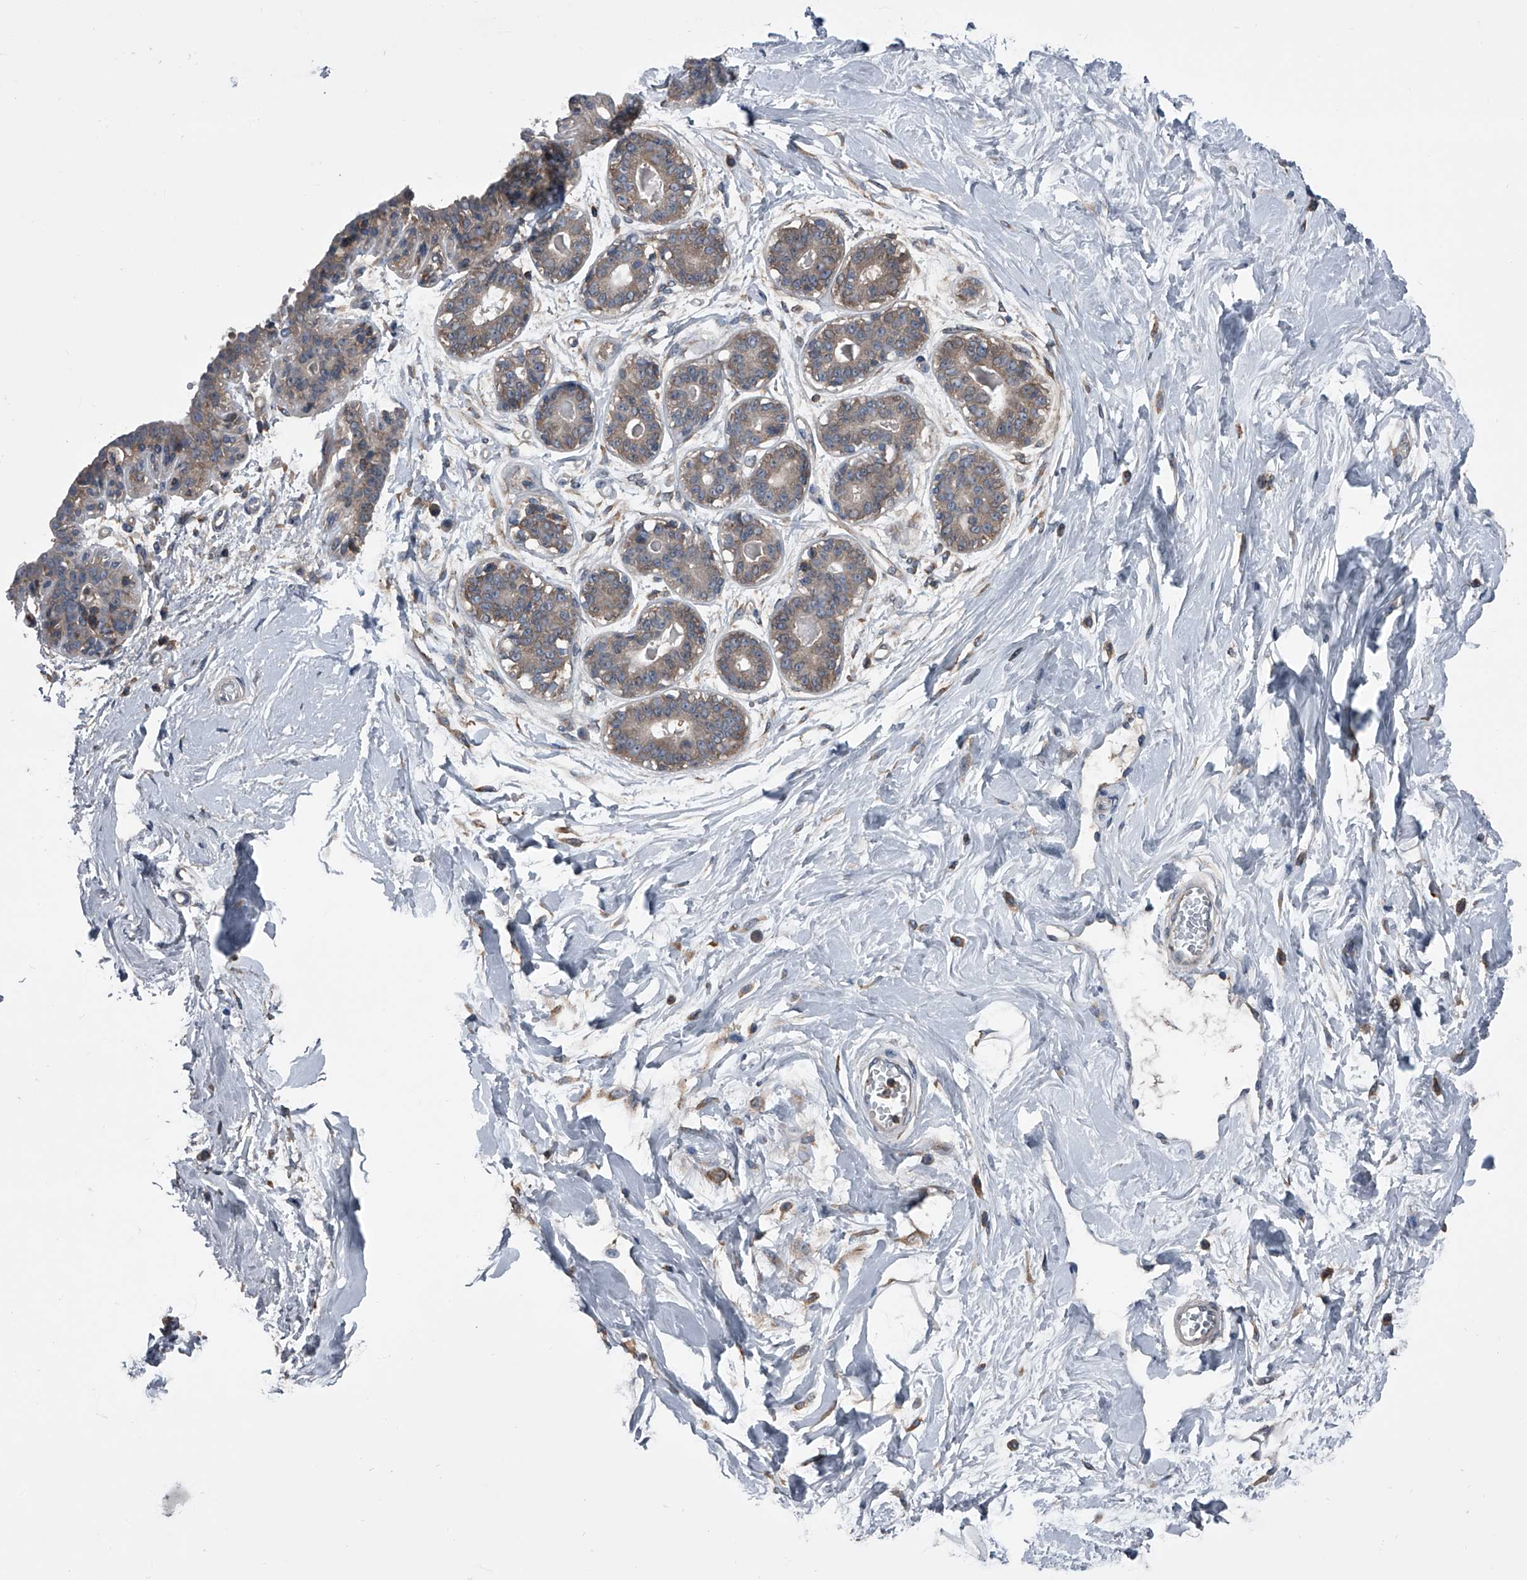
{"staining": {"intensity": "negative", "quantity": "none", "location": "none"}, "tissue": "breast", "cell_type": "Adipocytes", "image_type": "normal", "snomed": [{"axis": "morphology", "description": "Normal tissue, NOS"}, {"axis": "topography", "description": "Breast"}], "caption": "A micrograph of human breast is negative for staining in adipocytes. (DAB (3,3'-diaminobenzidine) immunohistochemistry with hematoxylin counter stain).", "gene": "PIP5K1A", "patient": {"sex": "female", "age": 45}}